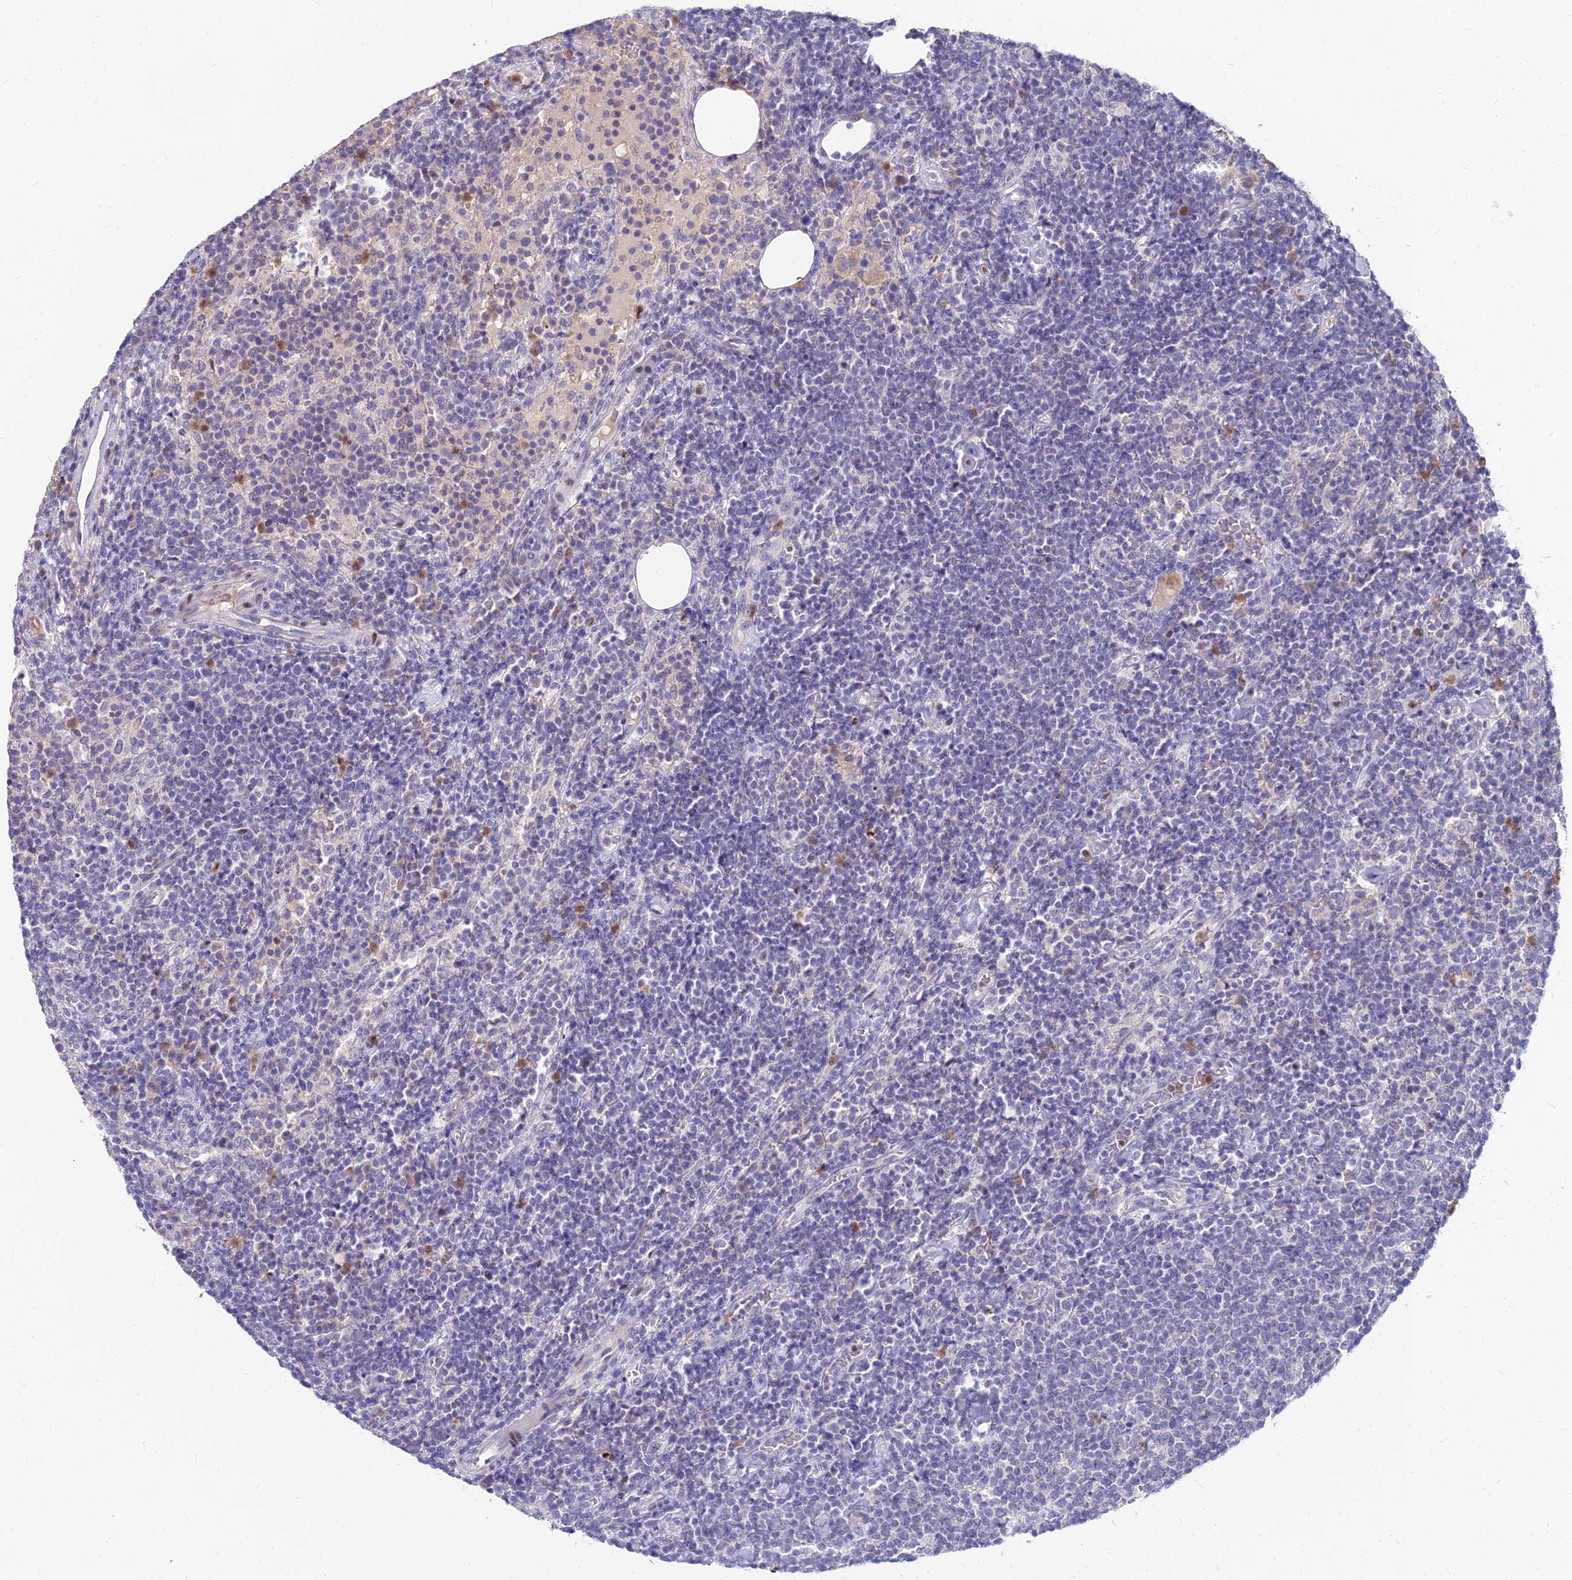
{"staining": {"intensity": "negative", "quantity": "none", "location": "none"}, "tissue": "lymphoma", "cell_type": "Tumor cells", "image_type": "cancer", "snomed": [{"axis": "morphology", "description": "Malignant lymphoma, non-Hodgkin's type, High grade"}, {"axis": "topography", "description": "Lymph node"}], "caption": "The IHC micrograph has no significant staining in tumor cells of malignant lymphoma, non-Hodgkin's type (high-grade) tissue. The staining was performed using DAB (3,3'-diaminobenzidine) to visualize the protein expression in brown, while the nuclei were stained in blue with hematoxylin (Magnification: 20x).", "gene": "GOLGA6D", "patient": {"sex": "male", "age": 61}}